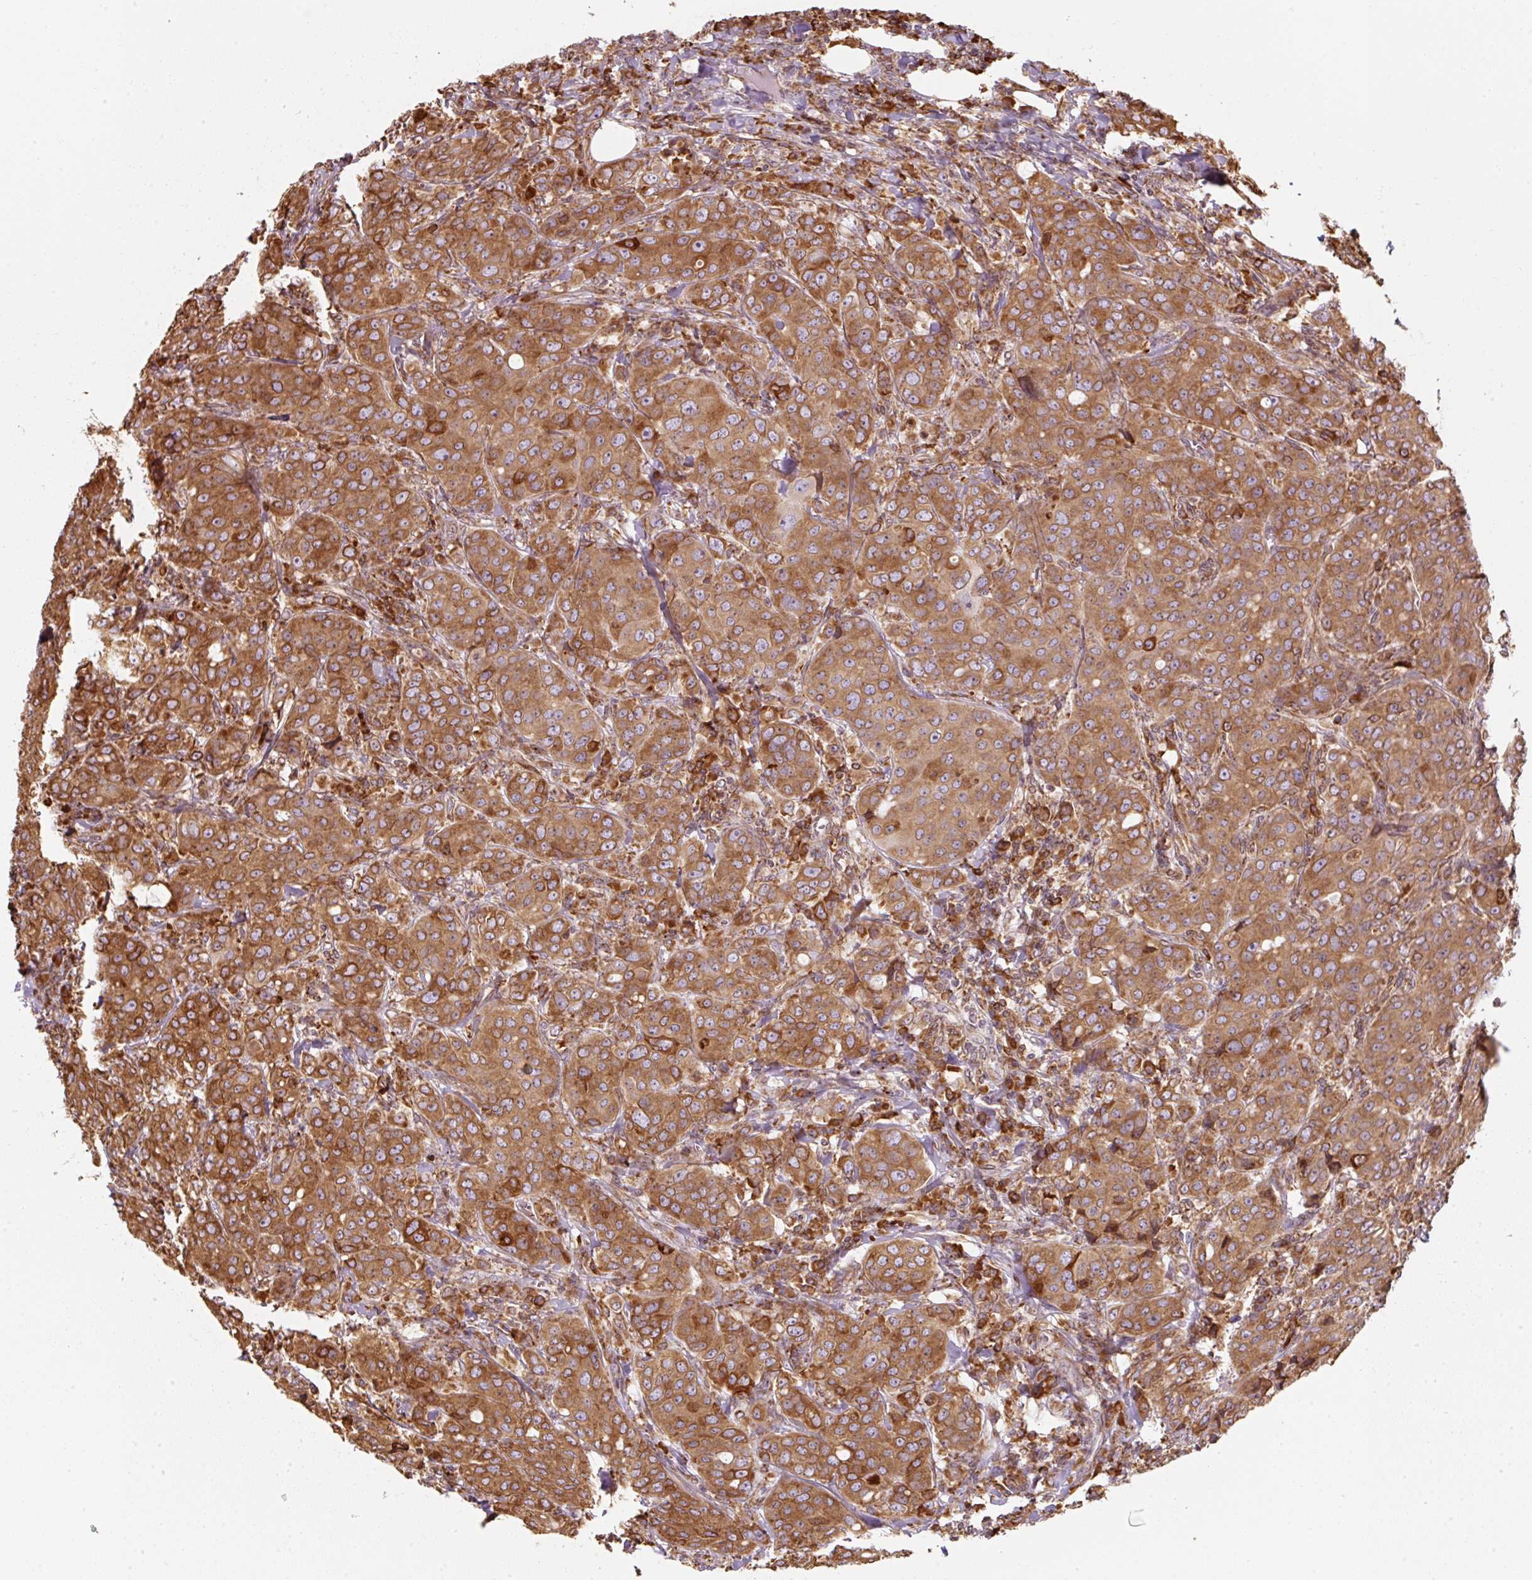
{"staining": {"intensity": "strong", "quantity": ">75%", "location": "cytoplasmic/membranous"}, "tissue": "breast cancer", "cell_type": "Tumor cells", "image_type": "cancer", "snomed": [{"axis": "morphology", "description": "Duct carcinoma"}, {"axis": "topography", "description": "Breast"}], "caption": "Protein staining shows strong cytoplasmic/membranous positivity in approximately >75% of tumor cells in invasive ductal carcinoma (breast).", "gene": "PRKCSH", "patient": {"sex": "female", "age": 43}}